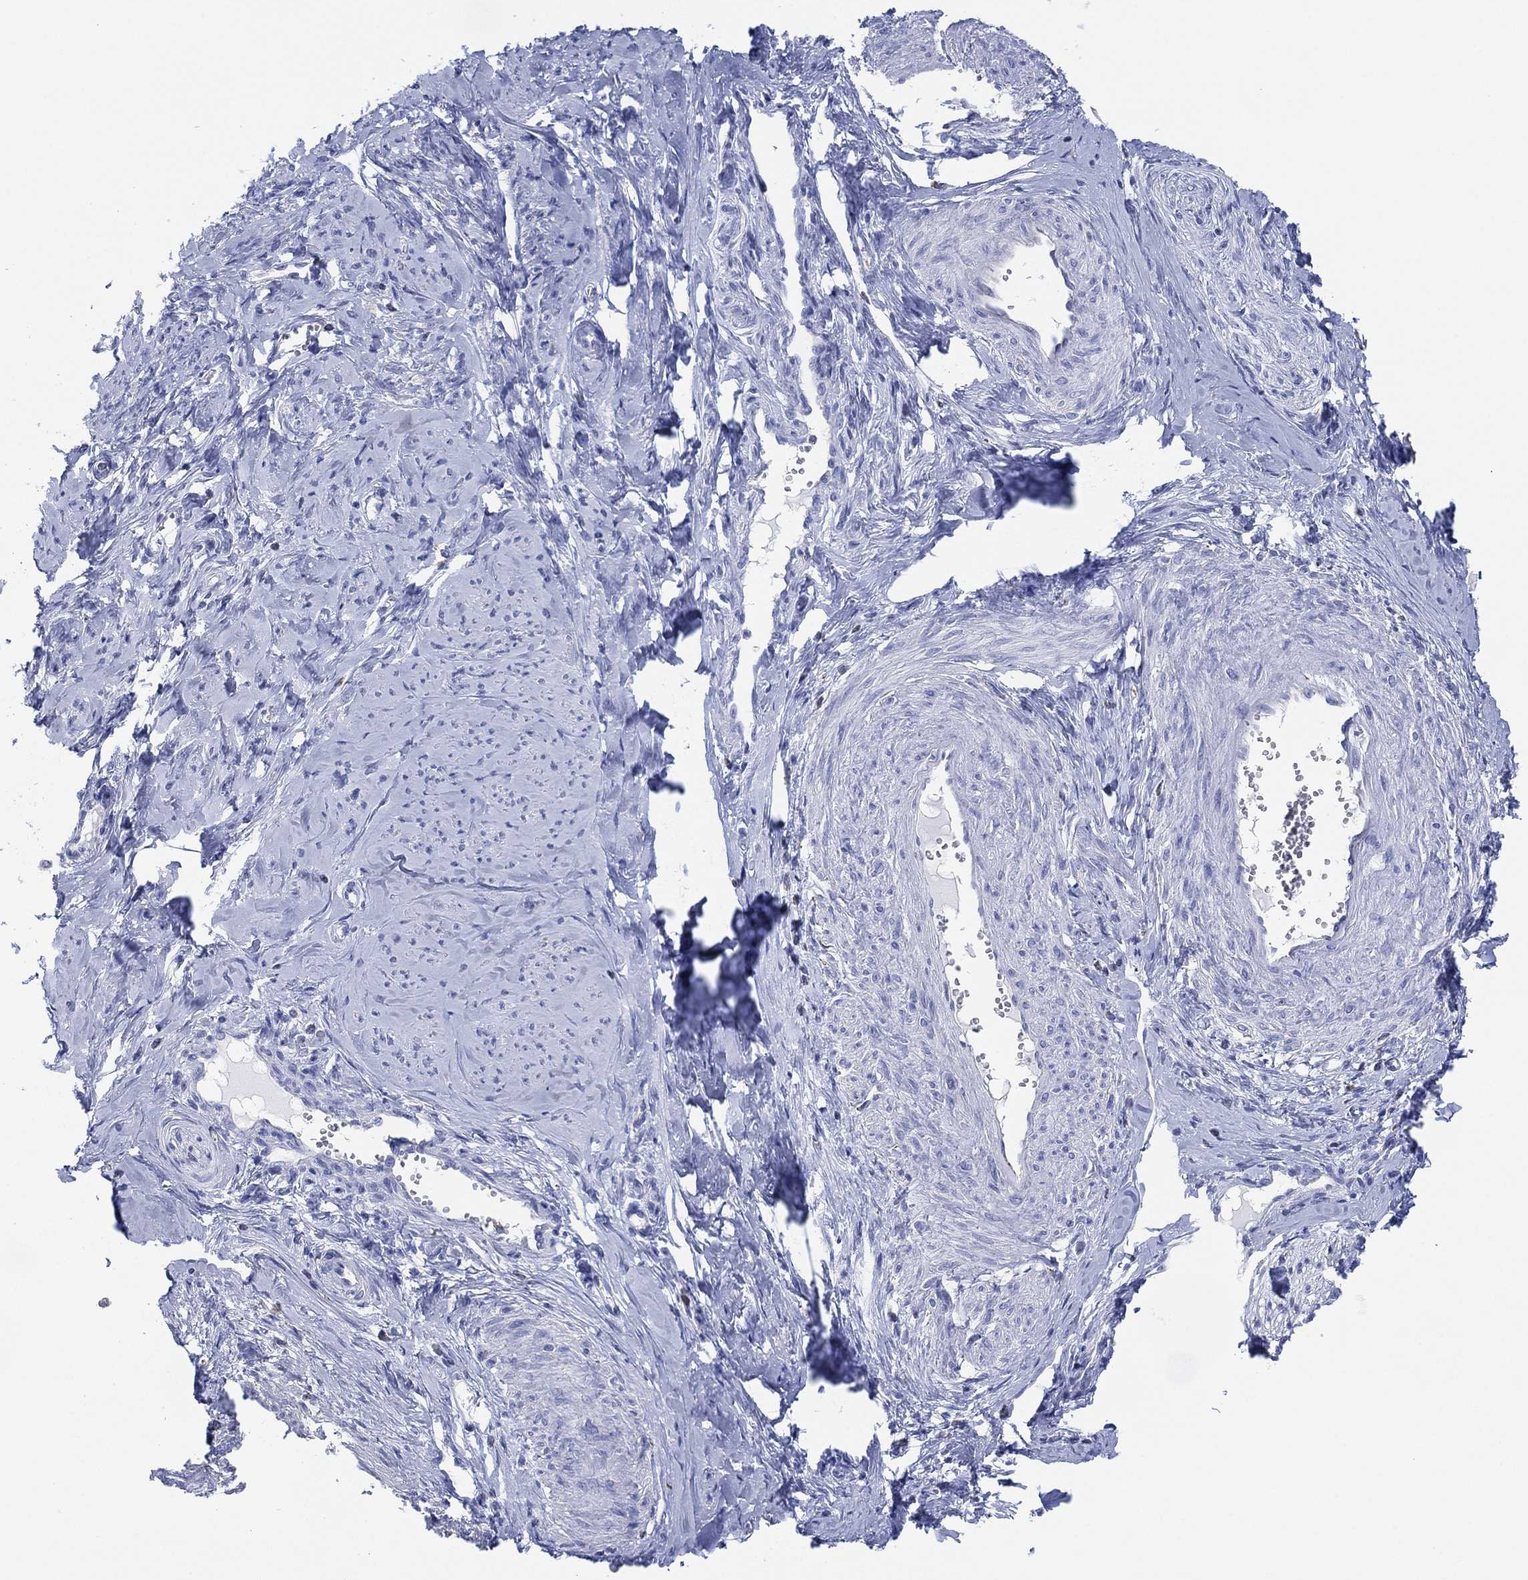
{"staining": {"intensity": "negative", "quantity": "none", "location": "none"}, "tissue": "smooth muscle", "cell_type": "Smooth muscle cells", "image_type": "normal", "snomed": [{"axis": "morphology", "description": "Normal tissue, NOS"}, {"axis": "topography", "description": "Smooth muscle"}], "caption": "Immunohistochemistry of benign human smooth muscle shows no expression in smooth muscle cells. The staining was performed using DAB (3,3'-diaminobenzidine) to visualize the protein expression in brown, while the nuclei were stained in blue with hematoxylin (Magnification: 20x).", "gene": "CFTR", "patient": {"sex": "female", "age": 48}}